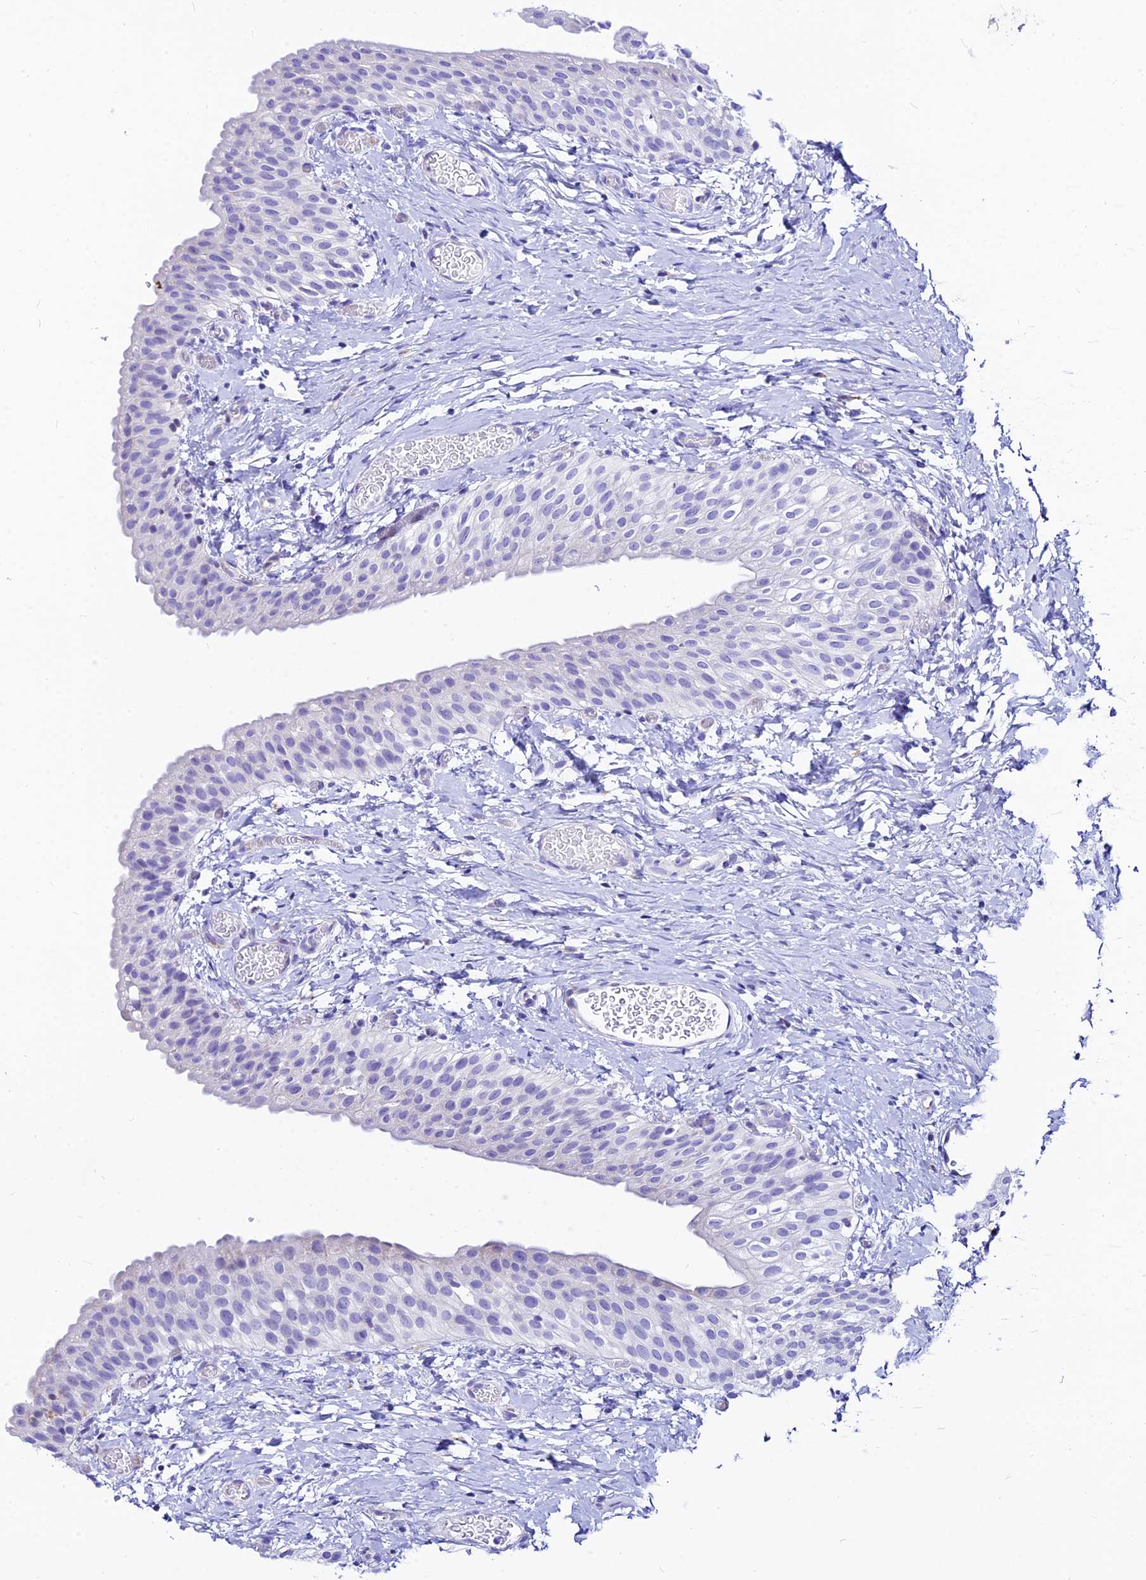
{"staining": {"intensity": "negative", "quantity": "none", "location": "none"}, "tissue": "urinary bladder", "cell_type": "Urothelial cells", "image_type": "normal", "snomed": [{"axis": "morphology", "description": "Normal tissue, NOS"}, {"axis": "topography", "description": "Urinary bladder"}], "caption": "An image of human urinary bladder is negative for staining in urothelial cells. (DAB immunohistochemistry, high magnification).", "gene": "CNOT6", "patient": {"sex": "male", "age": 1}}